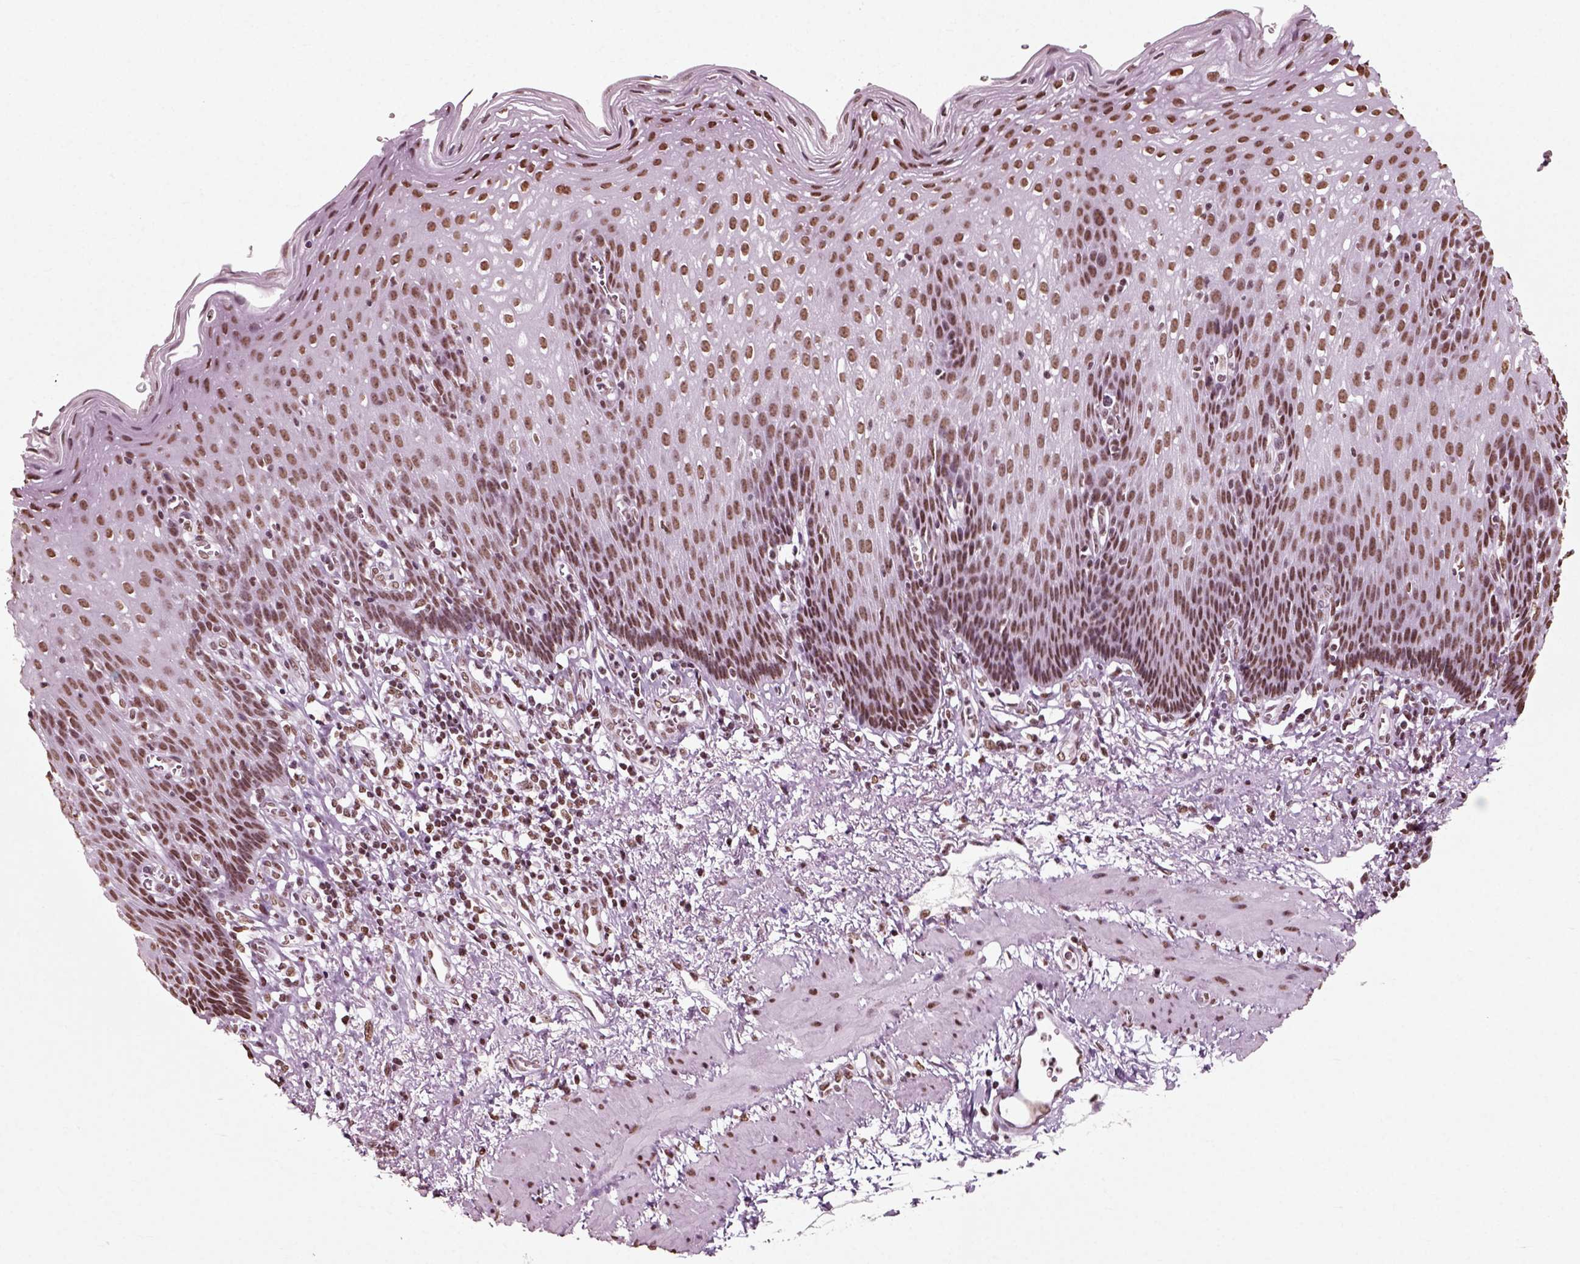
{"staining": {"intensity": "moderate", "quantity": ">75%", "location": "nuclear"}, "tissue": "esophagus", "cell_type": "Squamous epithelial cells", "image_type": "normal", "snomed": [{"axis": "morphology", "description": "Normal tissue, NOS"}, {"axis": "topography", "description": "Esophagus"}], "caption": "This photomicrograph reveals benign esophagus stained with immunohistochemistry (IHC) to label a protein in brown. The nuclear of squamous epithelial cells show moderate positivity for the protein. Nuclei are counter-stained blue.", "gene": "POLR1H", "patient": {"sex": "male", "age": 57}}